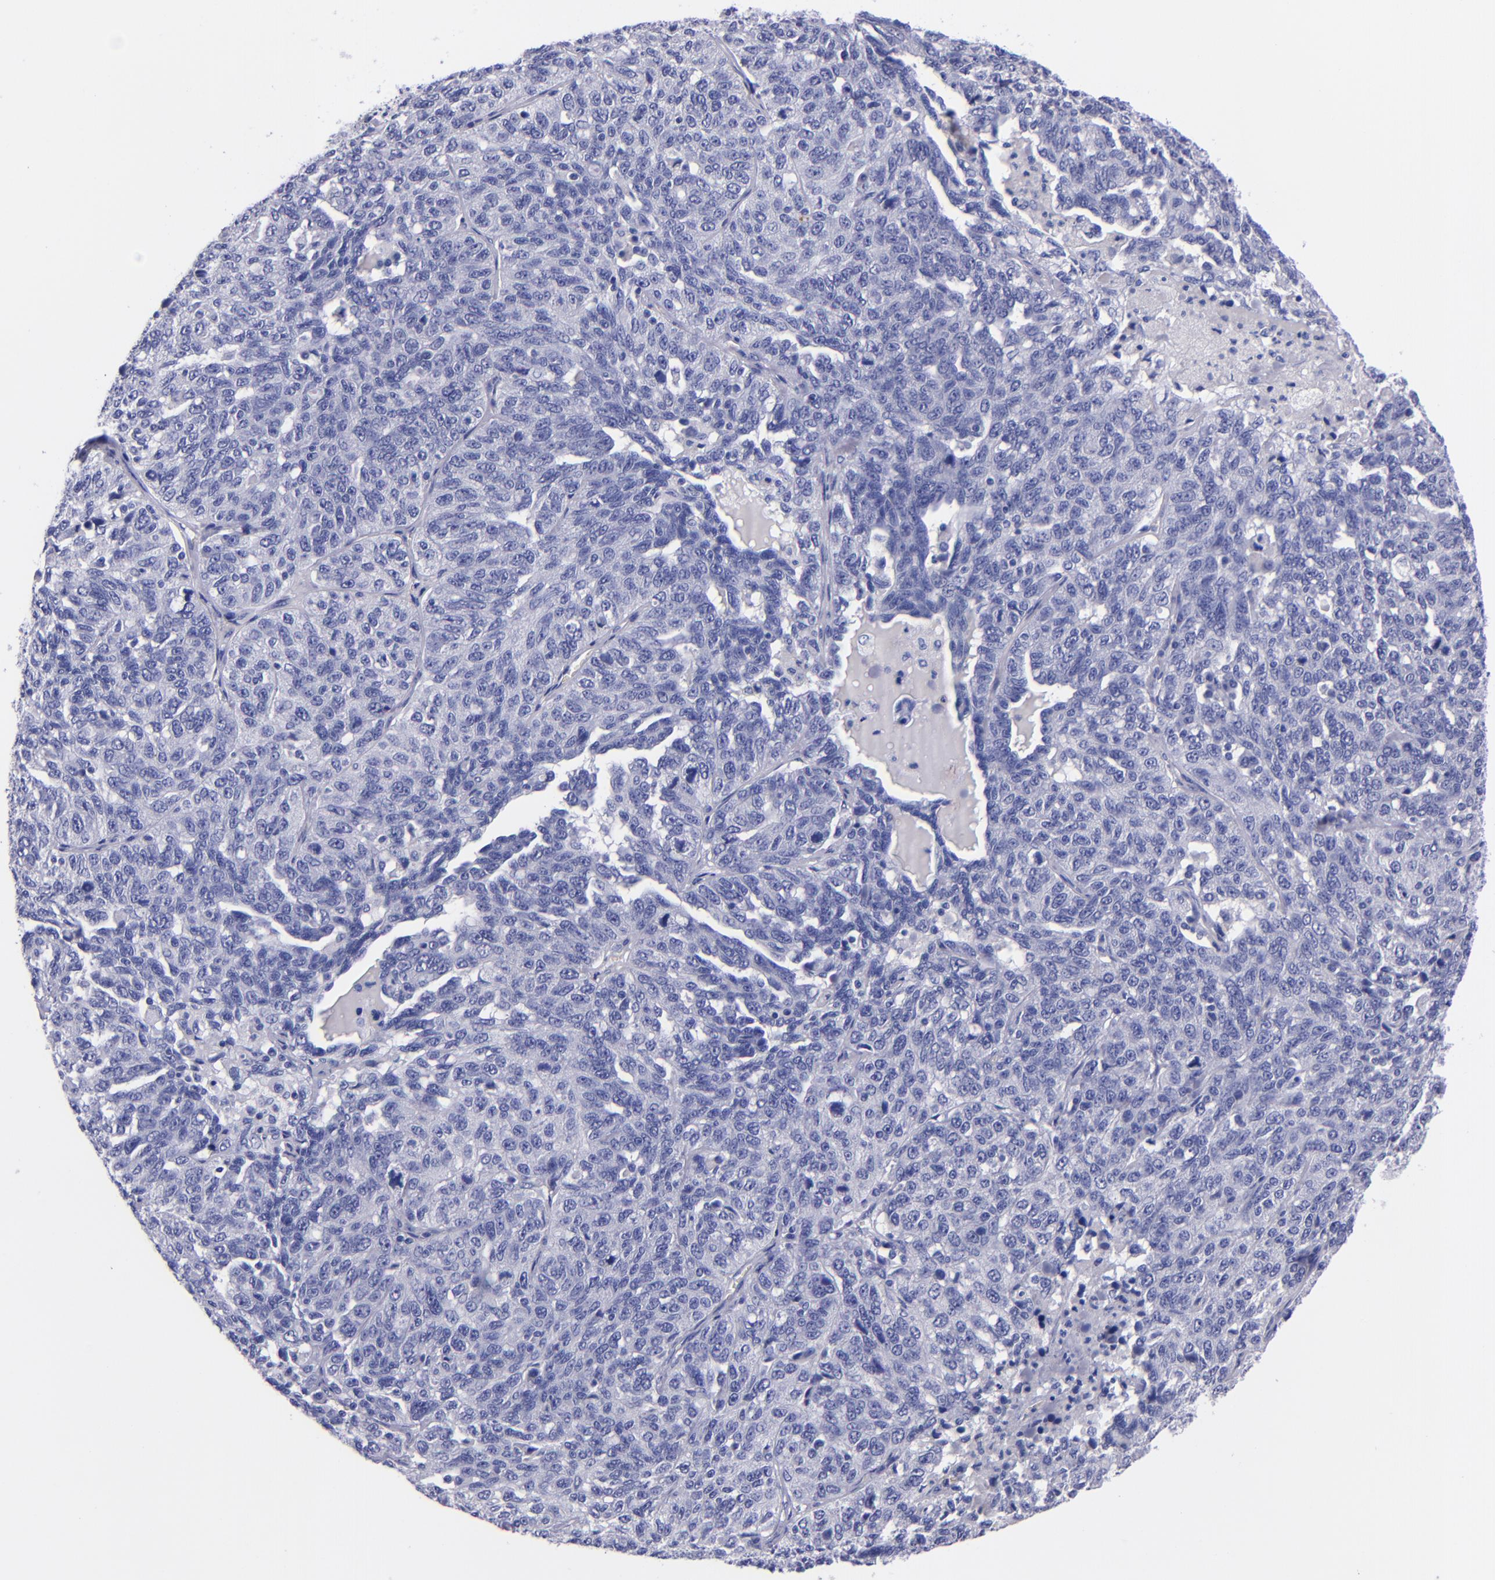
{"staining": {"intensity": "negative", "quantity": "none", "location": "none"}, "tissue": "ovarian cancer", "cell_type": "Tumor cells", "image_type": "cancer", "snomed": [{"axis": "morphology", "description": "Cystadenocarcinoma, serous, NOS"}, {"axis": "topography", "description": "Ovary"}], "caption": "The immunohistochemistry (IHC) micrograph has no significant expression in tumor cells of ovarian cancer (serous cystadenocarcinoma) tissue. (Brightfield microscopy of DAB (3,3'-diaminobenzidine) immunohistochemistry at high magnification).", "gene": "SV2A", "patient": {"sex": "female", "age": 71}}